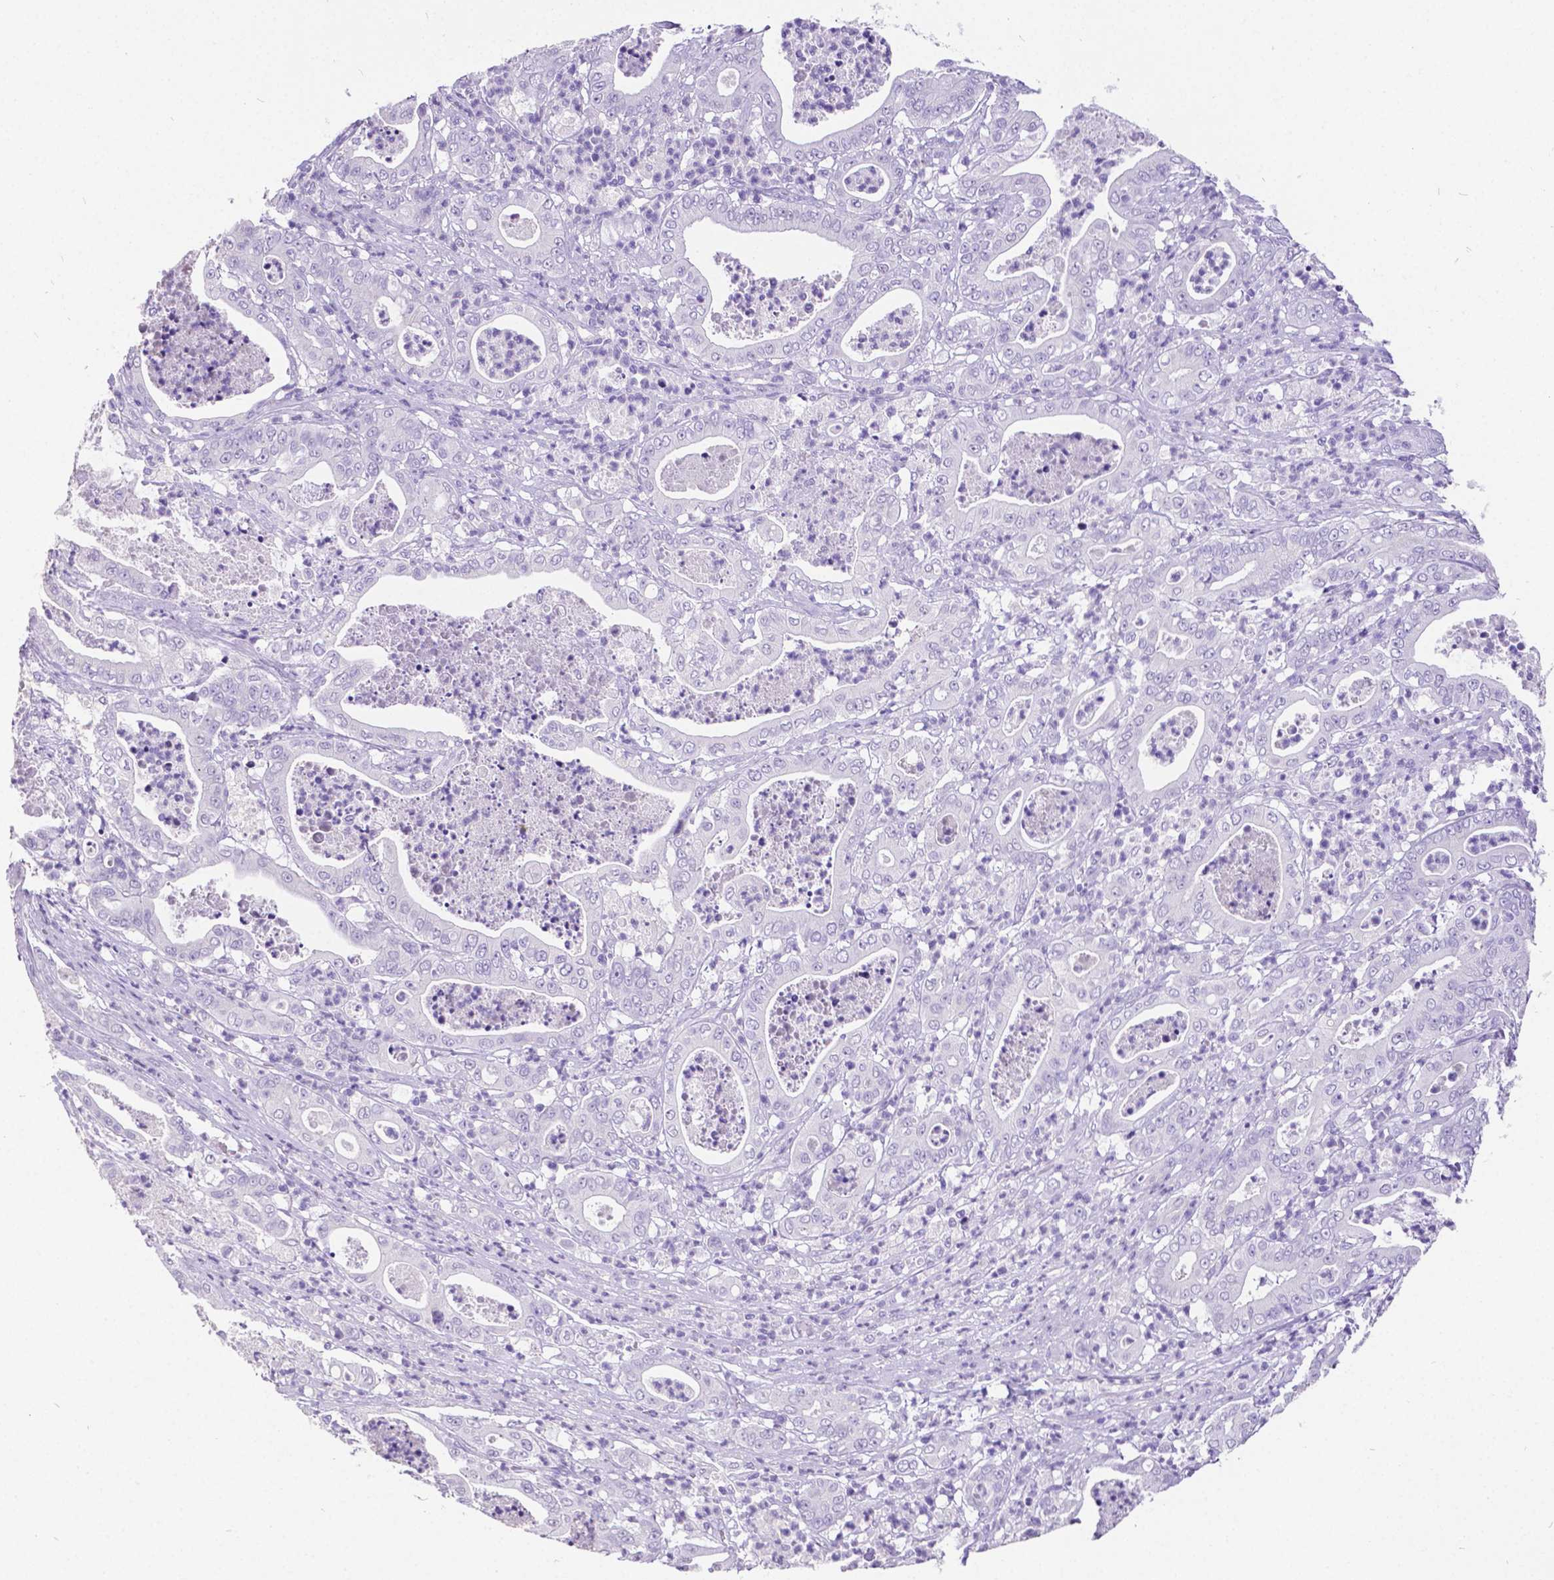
{"staining": {"intensity": "negative", "quantity": "none", "location": "none"}, "tissue": "pancreatic cancer", "cell_type": "Tumor cells", "image_type": "cancer", "snomed": [{"axis": "morphology", "description": "Adenocarcinoma, NOS"}, {"axis": "topography", "description": "Pancreas"}], "caption": "This is an immunohistochemistry (IHC) histopathology image of human pancreatic adenocarcinoma. There is no positivity in tumor cells.", "gene": "SATB2", "patient": {"sex": "male", "age": 71}}